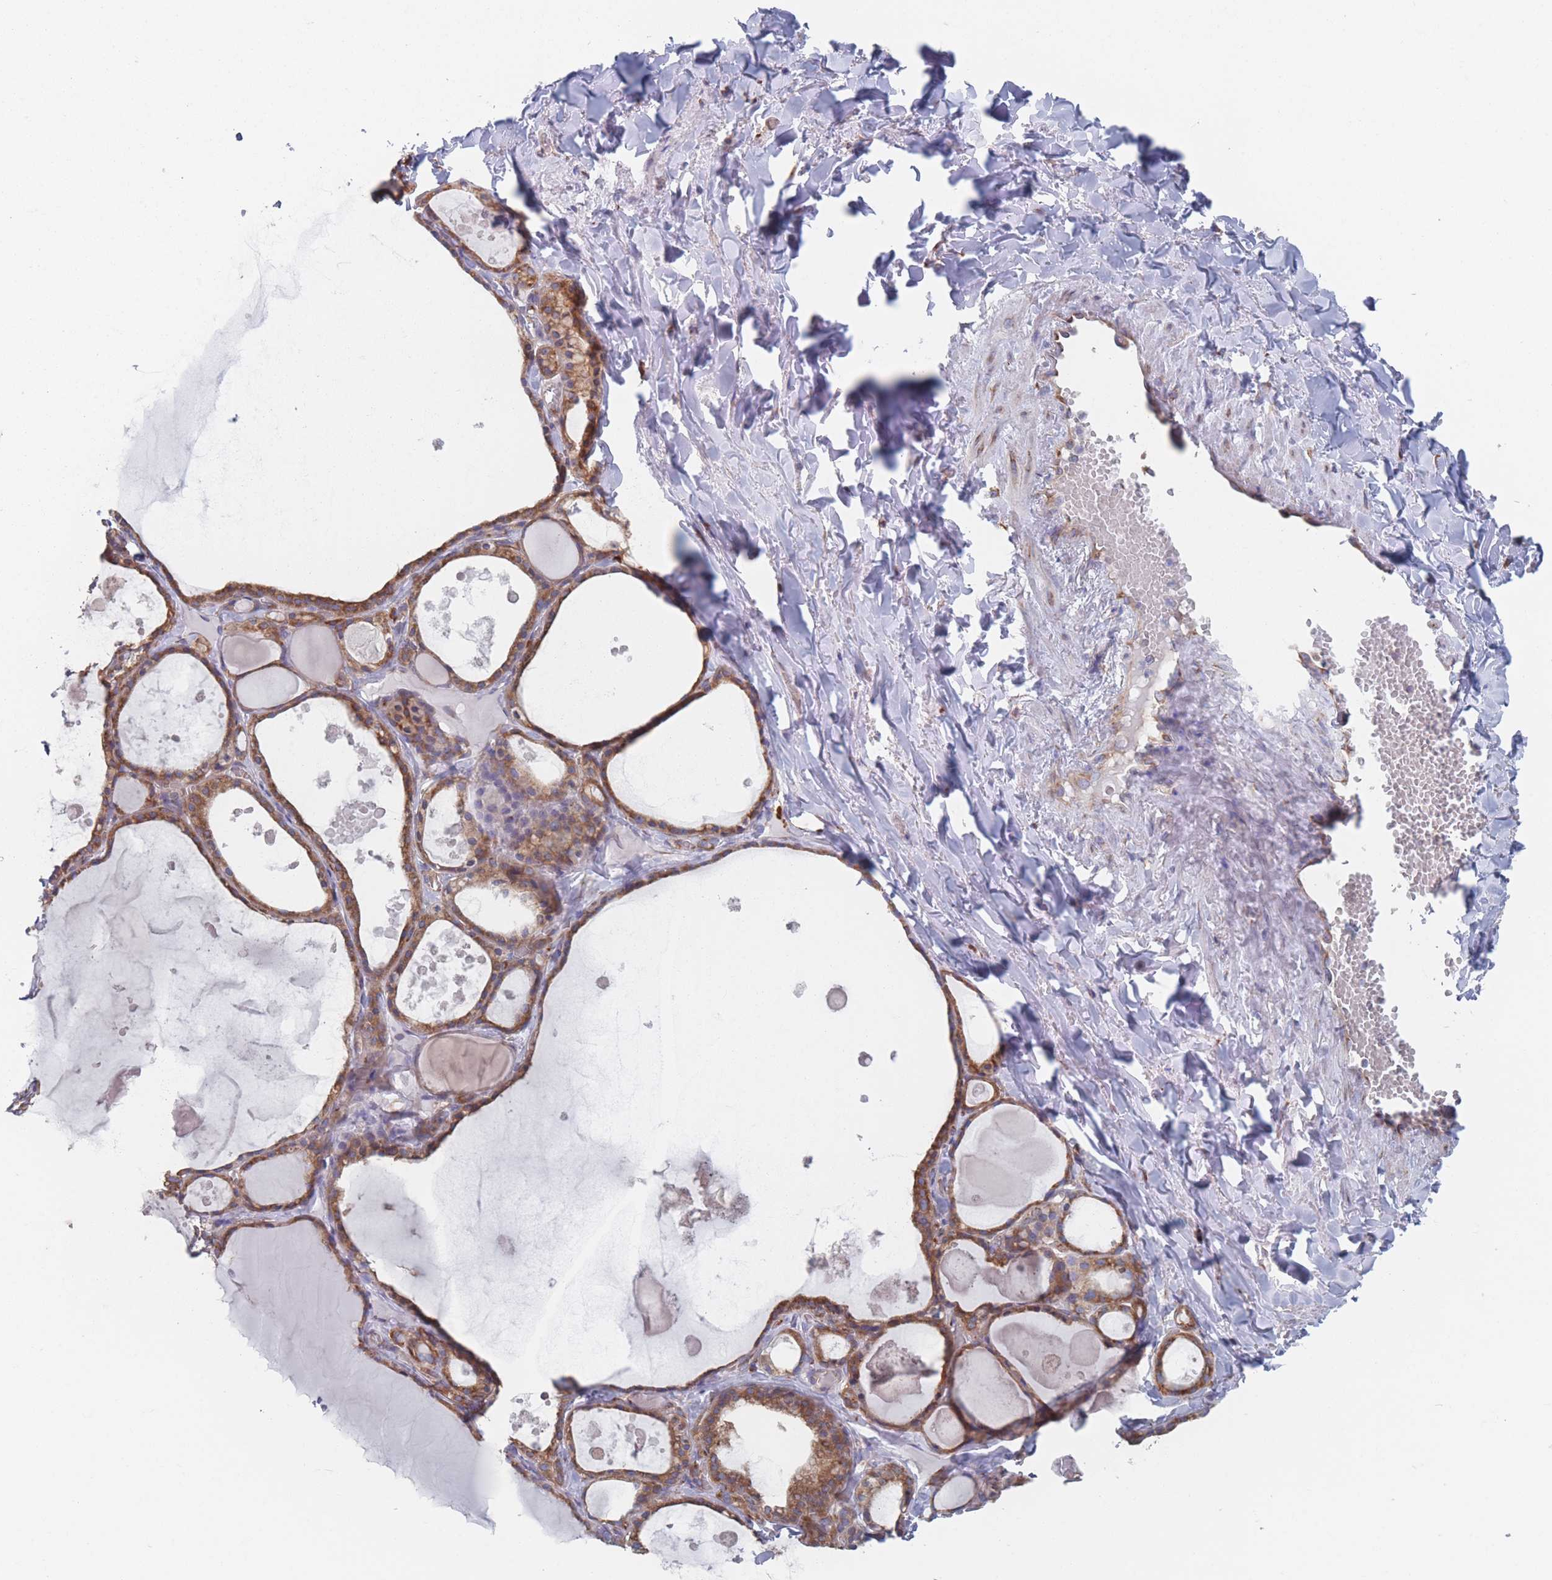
{"staining": {"intensity": "moderate", "quantity": ">75%", "location": "cytoplasmic/membranous"}, "tissue": "thyroid gland", "cell_type": "Glandular cells", "image_type": "normal", "snomed": [{"axis": "morphology", "description": "Normal tissue, NOS"}, {"axis": "topography", "description": "Thyroid gland"}], "caption": "Protein expression by IHC shows moderate cytoplasmic/membranous staining in approximately >75% of glandular cells in unremarkable thyroid gland. (DAB (3,3'-diaminobenzidine) = brown stain, brightfield microscopy at high magnification).", "gene": "EEF1B2", "patient": {"sex": "male", "age": 56}}